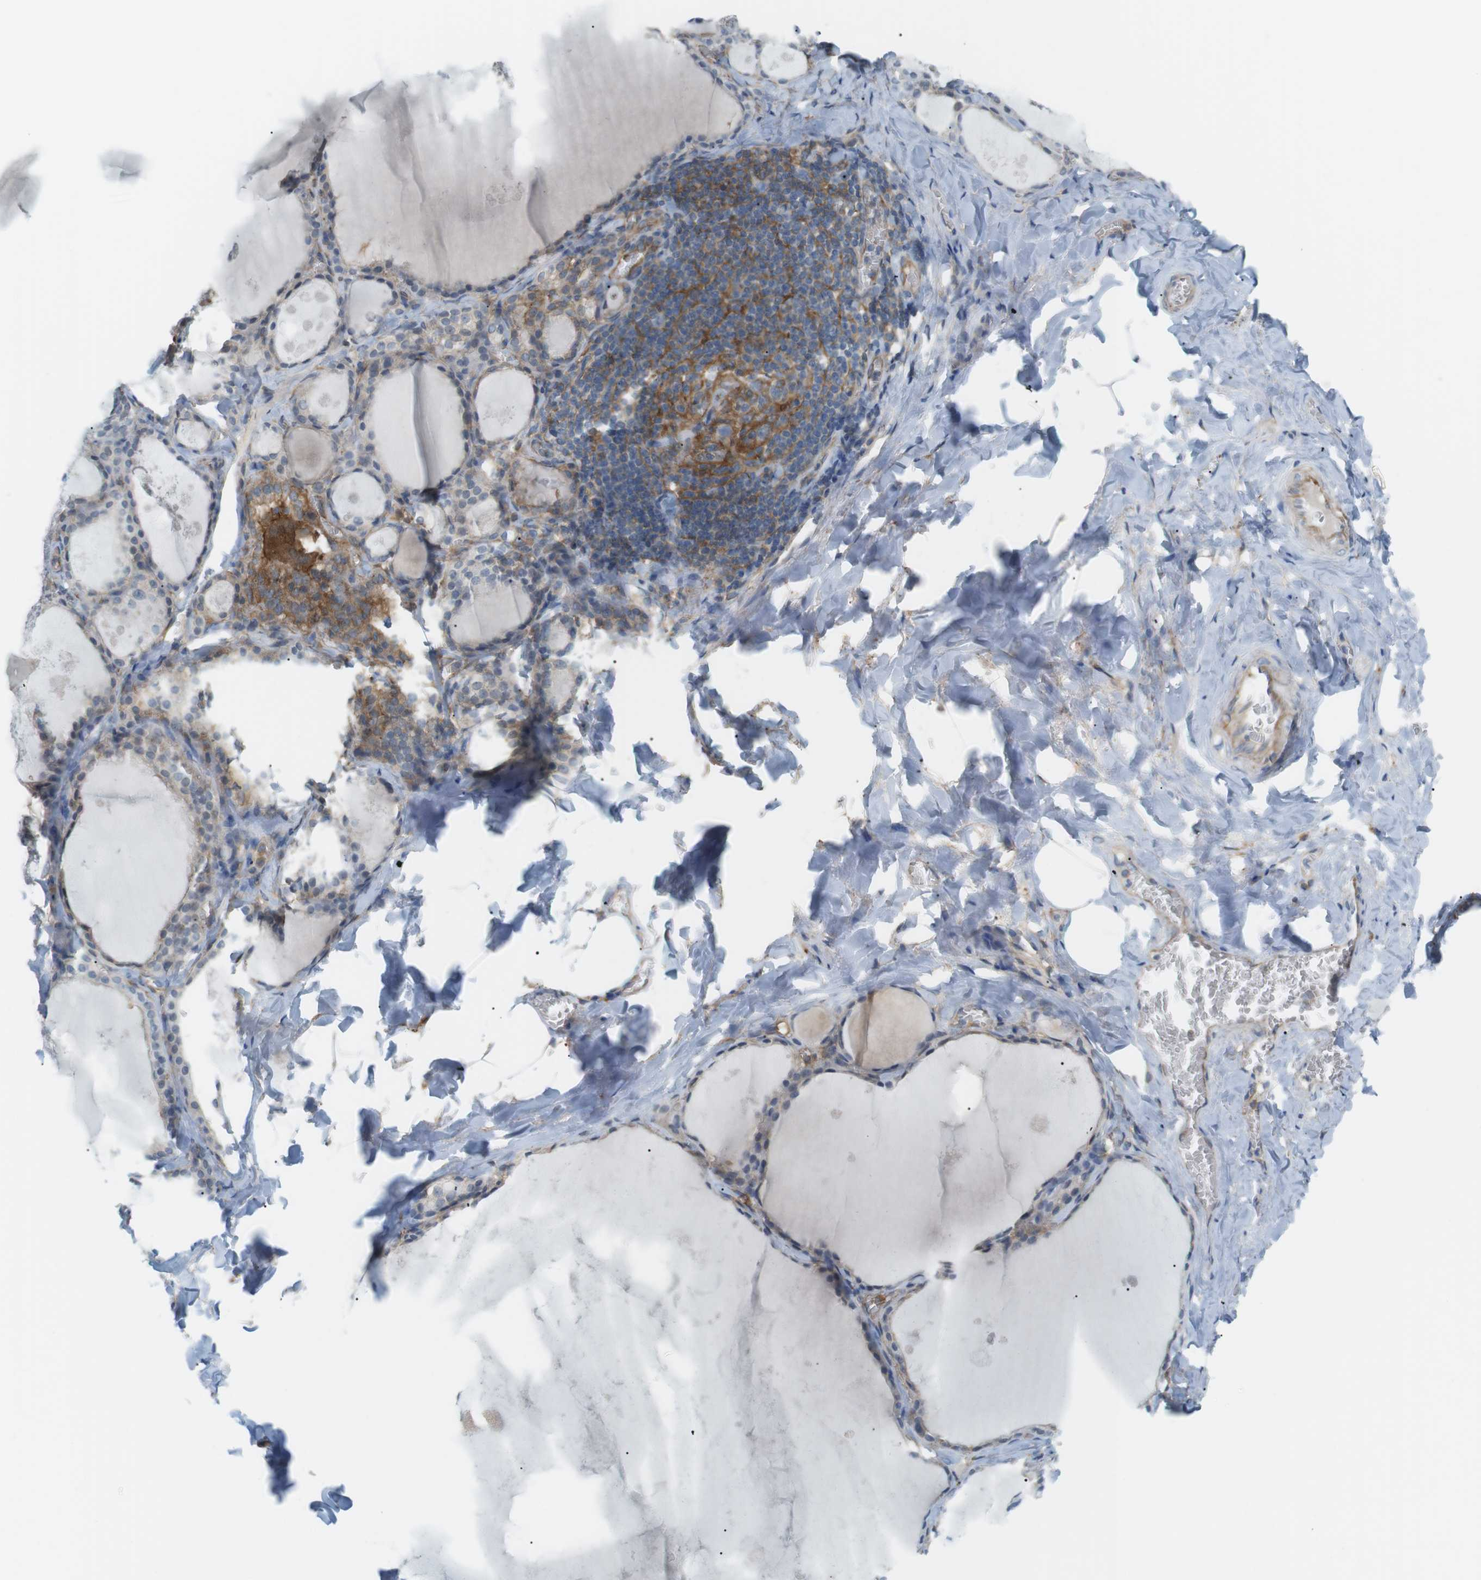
{"staining": {"intensity": "weak", "quantity": "25%-75%", "location": "cytoplasmic/membranous"}, "tissue": "thyroid gland", "cell_type": "Glandular cells", "image_type": "normal", "snomed": [{"axis": "morphology", "description": "Normal tissue, NOS"}, {"axis": "topography", "description": "Thyroid gland"}], "caption": "Thyroid gland was stained to show a protein in brown. There is low levels of weak cytoplasmic/membranous staining in about 25%-75% of glandular cells.", "gene": "PEPD", "patient": {"sex": "male", "age": 56}}